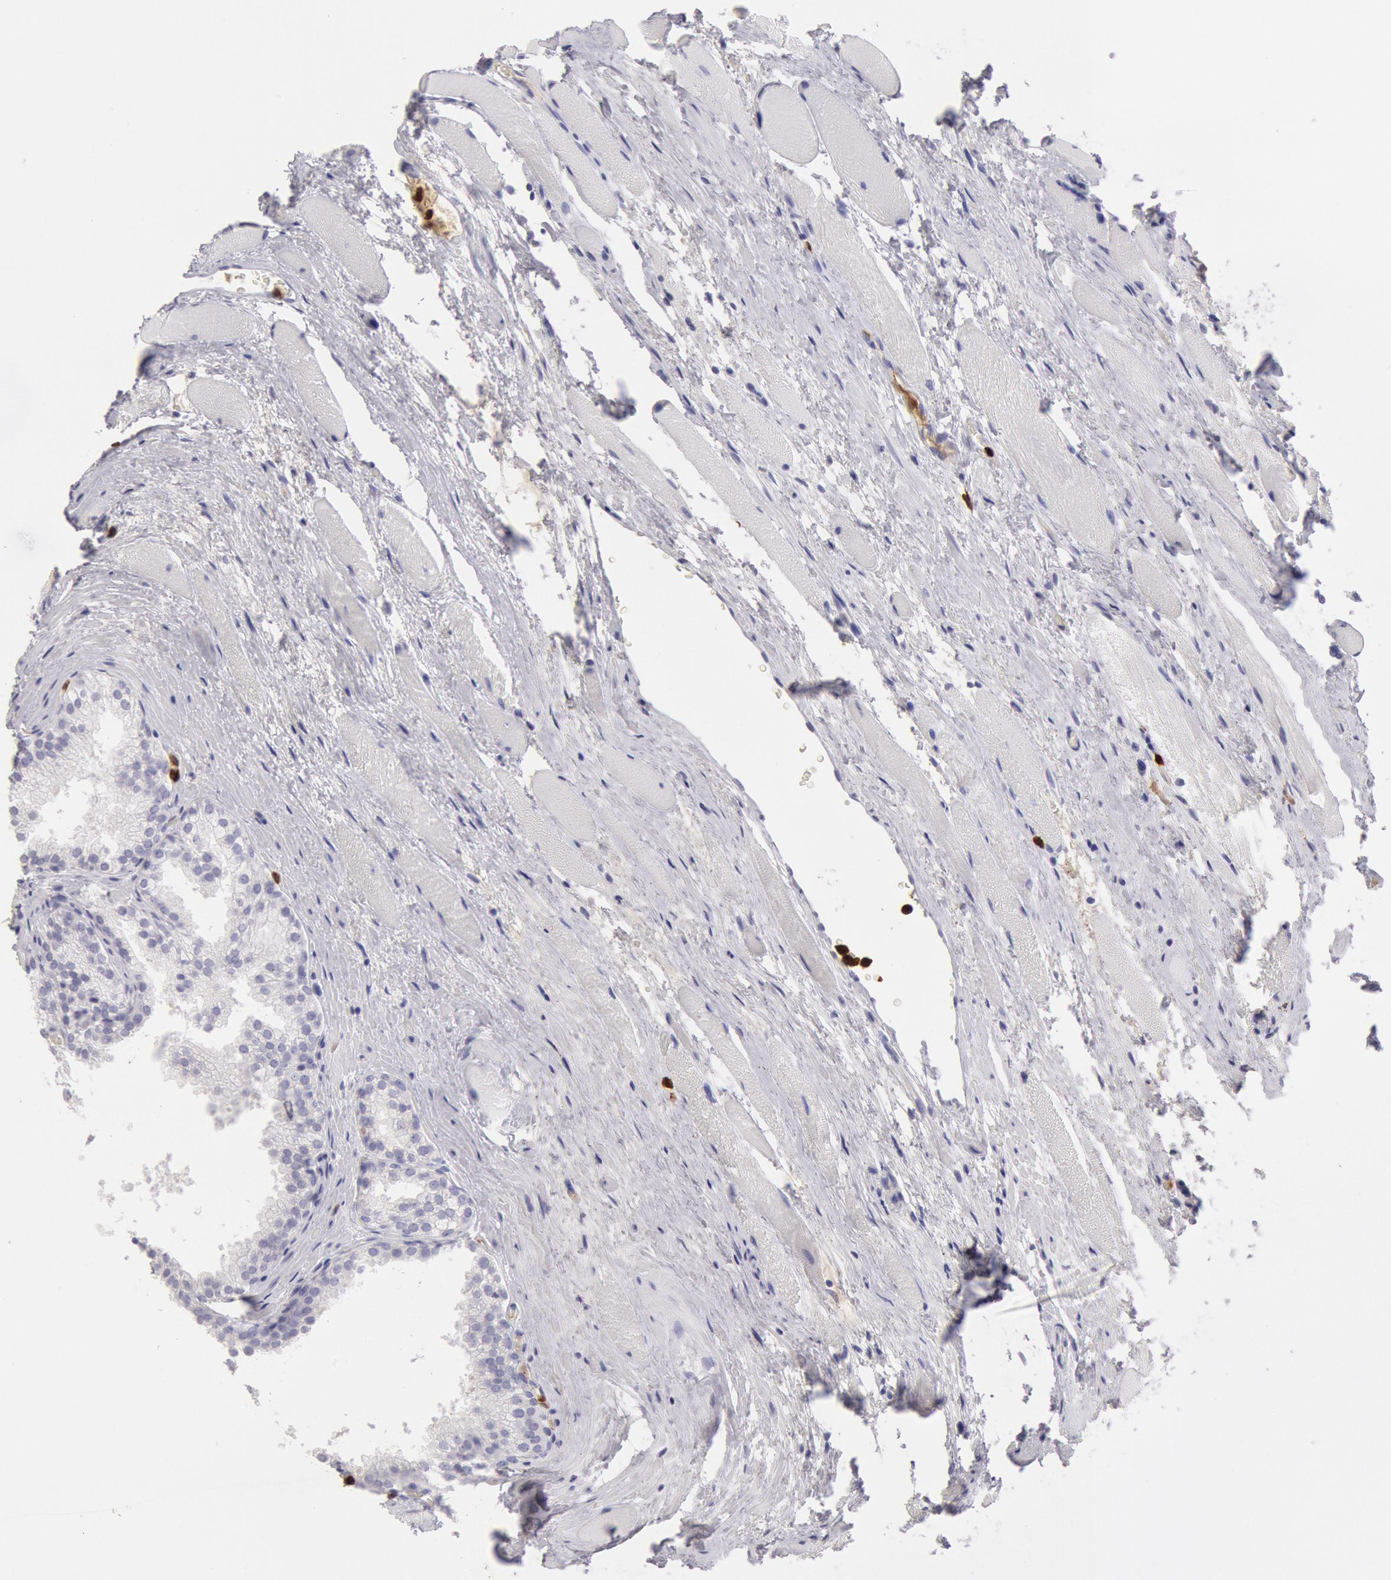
{"staining": {"intensity": "negative", "quantity": "none", "location": "none"}, "tissue": "prostate cancer", "cell_type": "Tumor cells", "image_type": "cancer", "snomed": [{"axis": "morphology", "description": "Adenocarcinoma, Medium grade"}, {"axis": "topography", "description": "Prostate"}], "caption": "Immunohistochemistry (IHC) micrograph of neoplastic tissue: prostate cancer (medium-grade adenocarcinoma) stained with DAB (3,3'-diaminobenzidine) displays no significant protein staining in tumor cells. (DAB immunohistochemistry (IHC), high magnification).", "gene": "FCN1", "patient": {"sex": "male", "age": 72}}